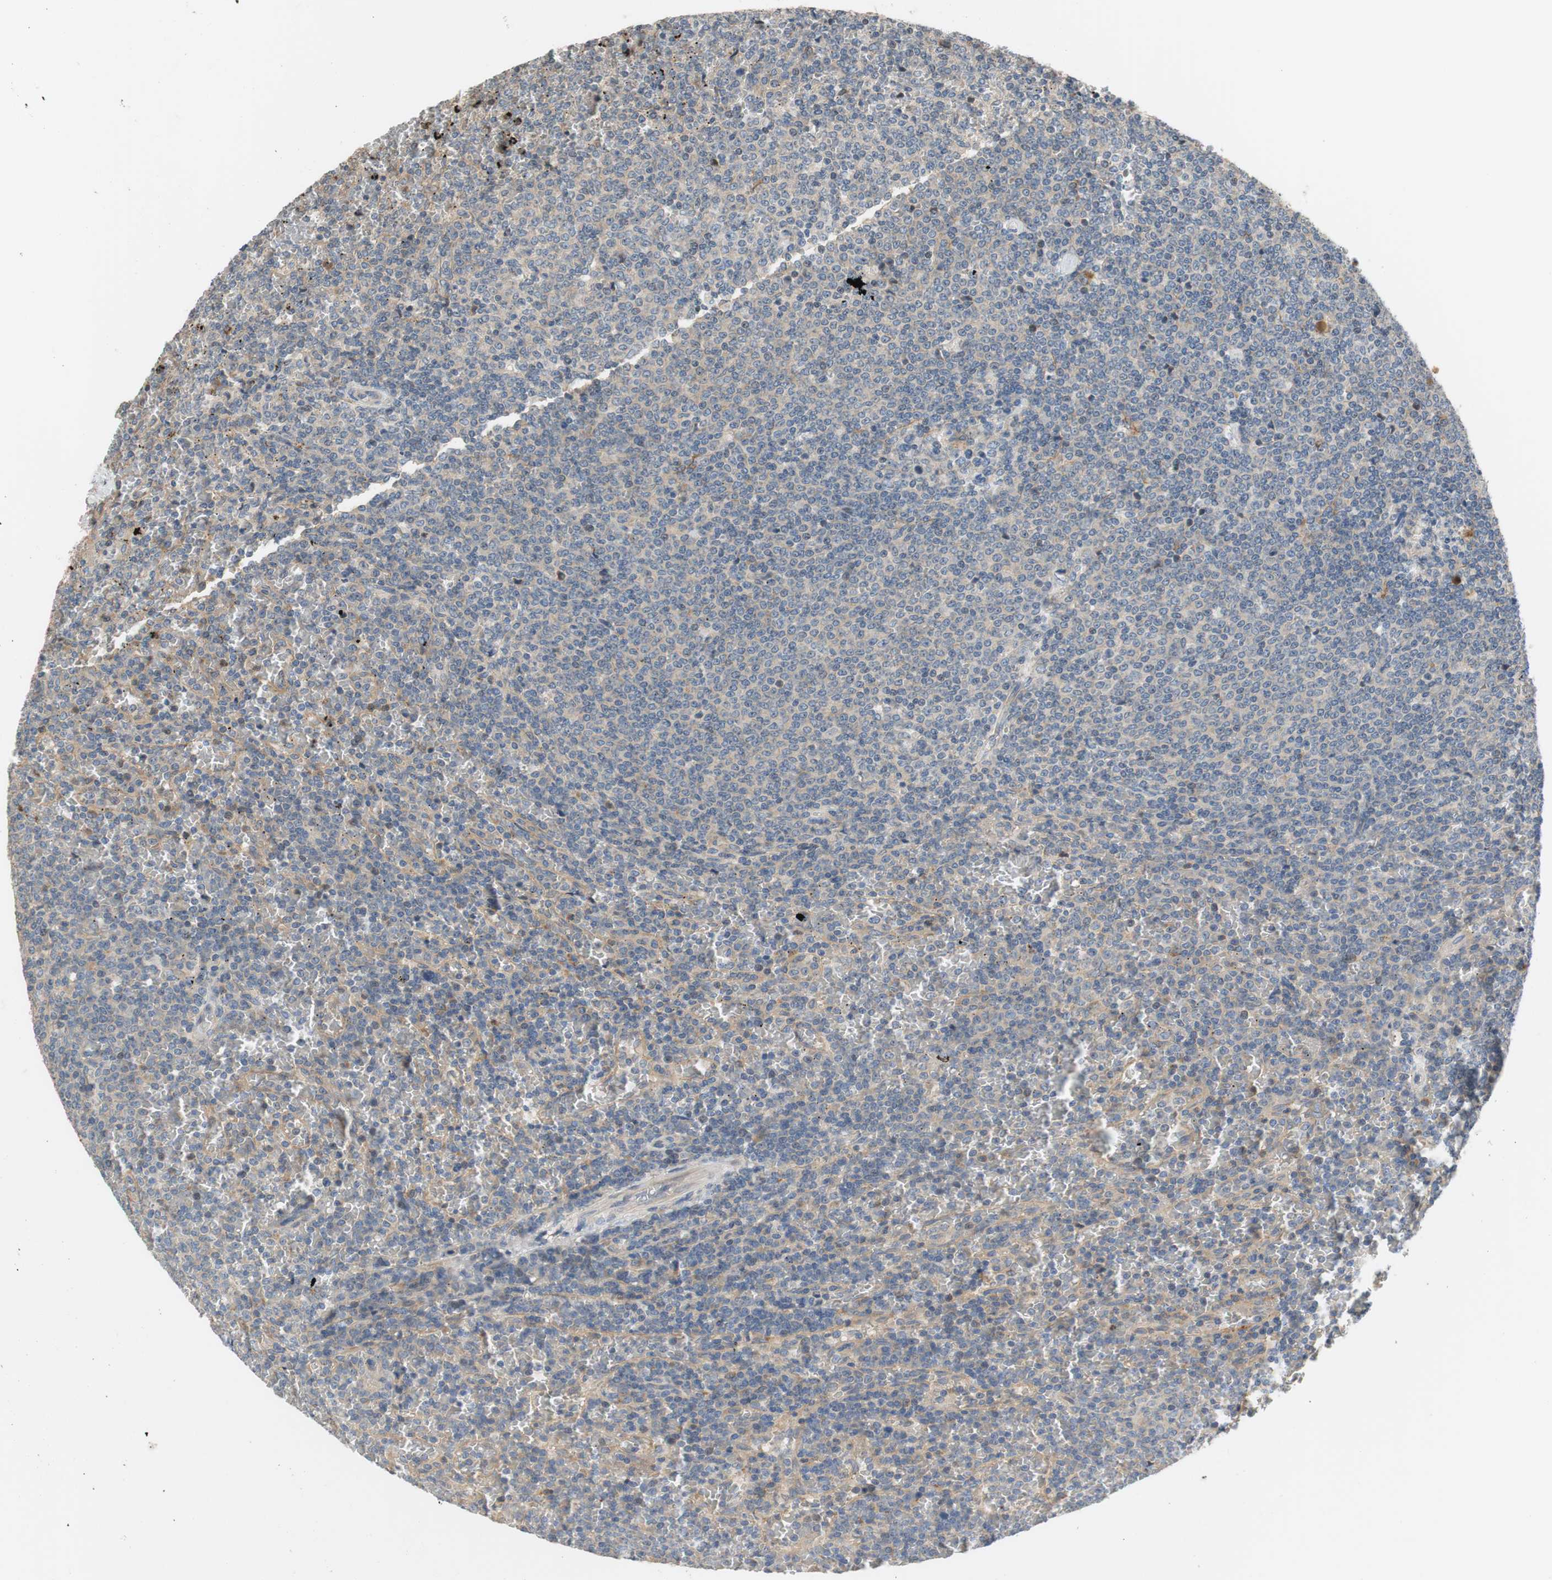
{"staining": {"intensity": "negative", "quantity": "none", "location": "none"}, "tissue": "lymphoma", "cell_type": "Tumor cells", "image_type": "cancer", "snomed": [{"axis": "morphology", "description": "Malignant lymphoma, non-Hodgkin's type, Low grade"}, {"axis": "topography", "description": "Spleen"}], "caption": "High magnification brightfield microscopy of lymphoma stained with DAB (3,3'-diaminobenzidine) (brown) and counterstained with hematoxylin (blue): tumor cells show no significant expression.", "gene": "C4A", "patient": {"sex": "female", "age": 77}}